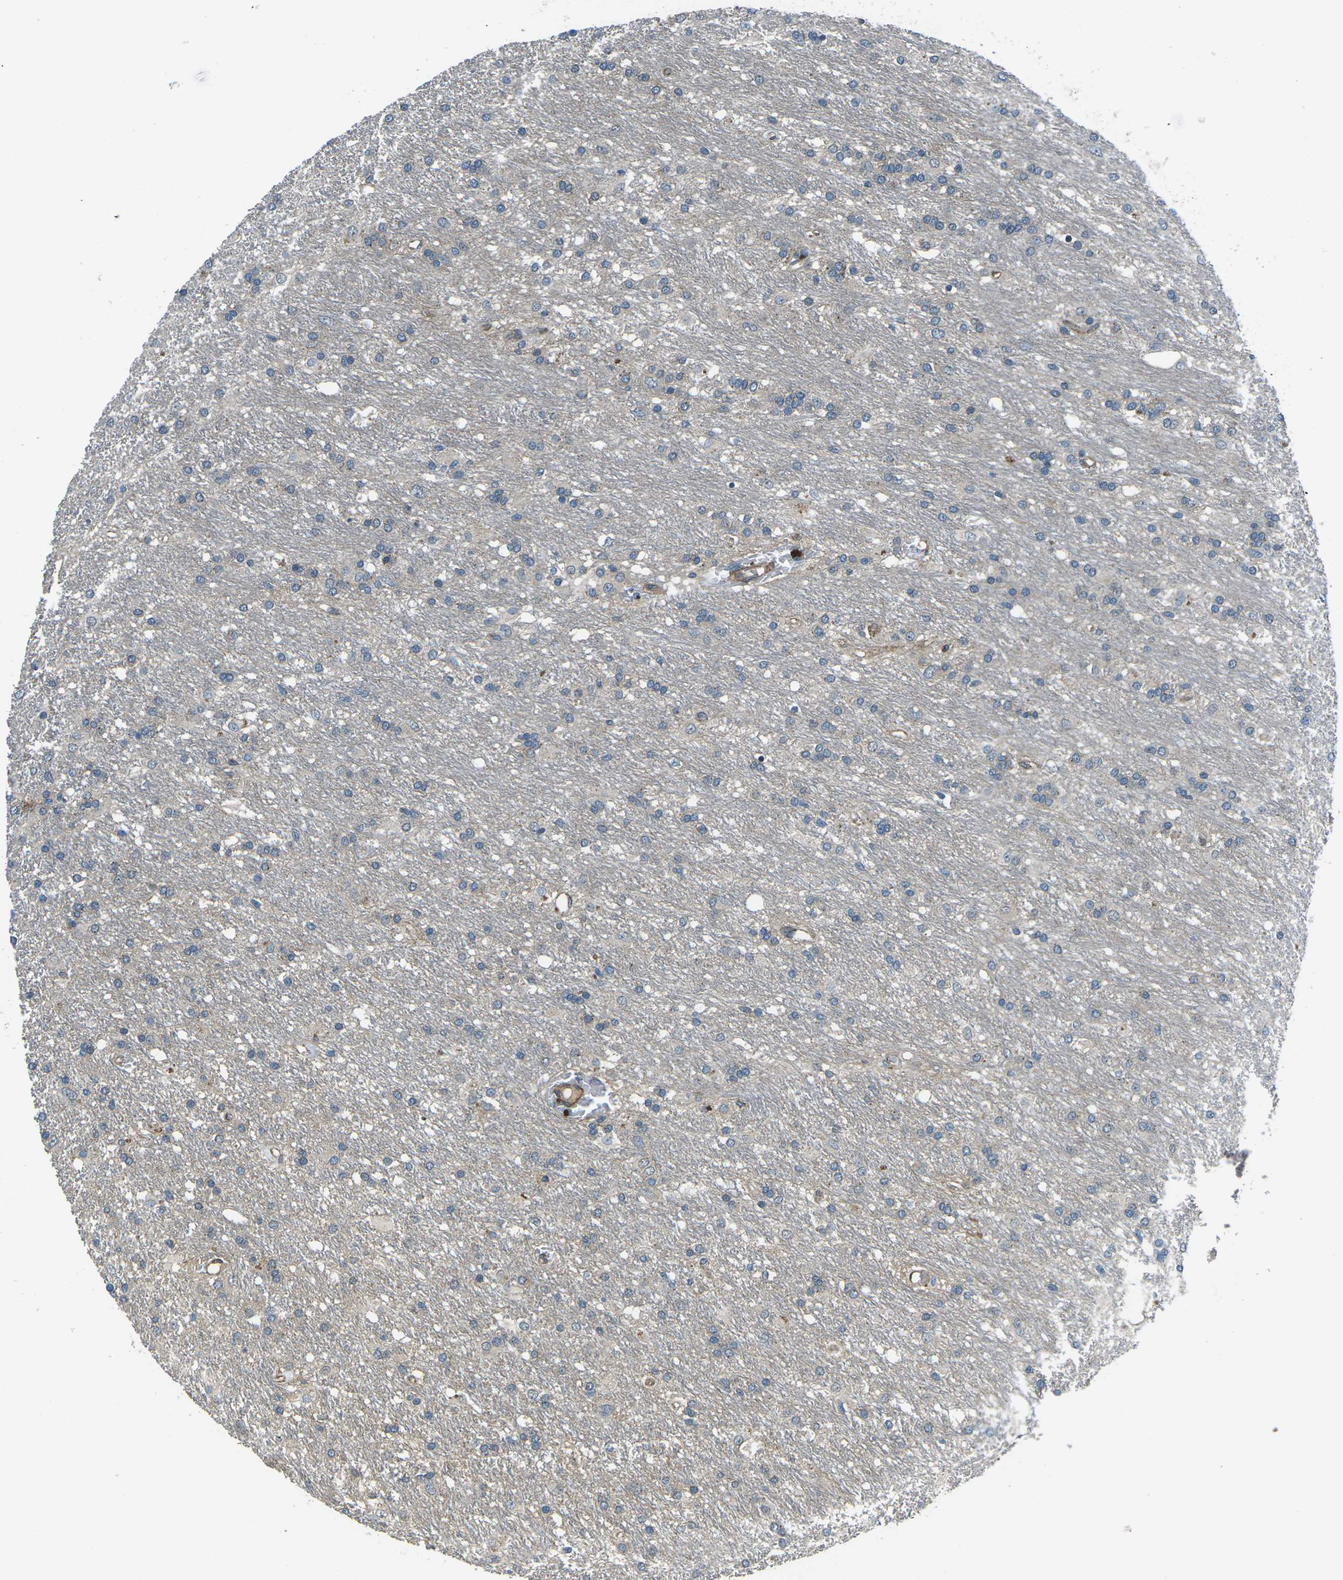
{"staining": {"intensity": "weak", "quantity": "<25%", "location": "cytoplasmic/membranous"}, "tissue": "glioma", "cell_type": "Tumor cells", "image_type": "cancer", "snomed": [{"axis": "morphology", "description": "Glioma, malignant, Low grade"}, {"axis": "topography", "description": "Brain"}], "caption": "Immunohistochemistry (IHC) of human glioma demonstrates no staining in tumor cells.", "gene": "AFAP1", "patient": {"sex": "male", "age": 77}}